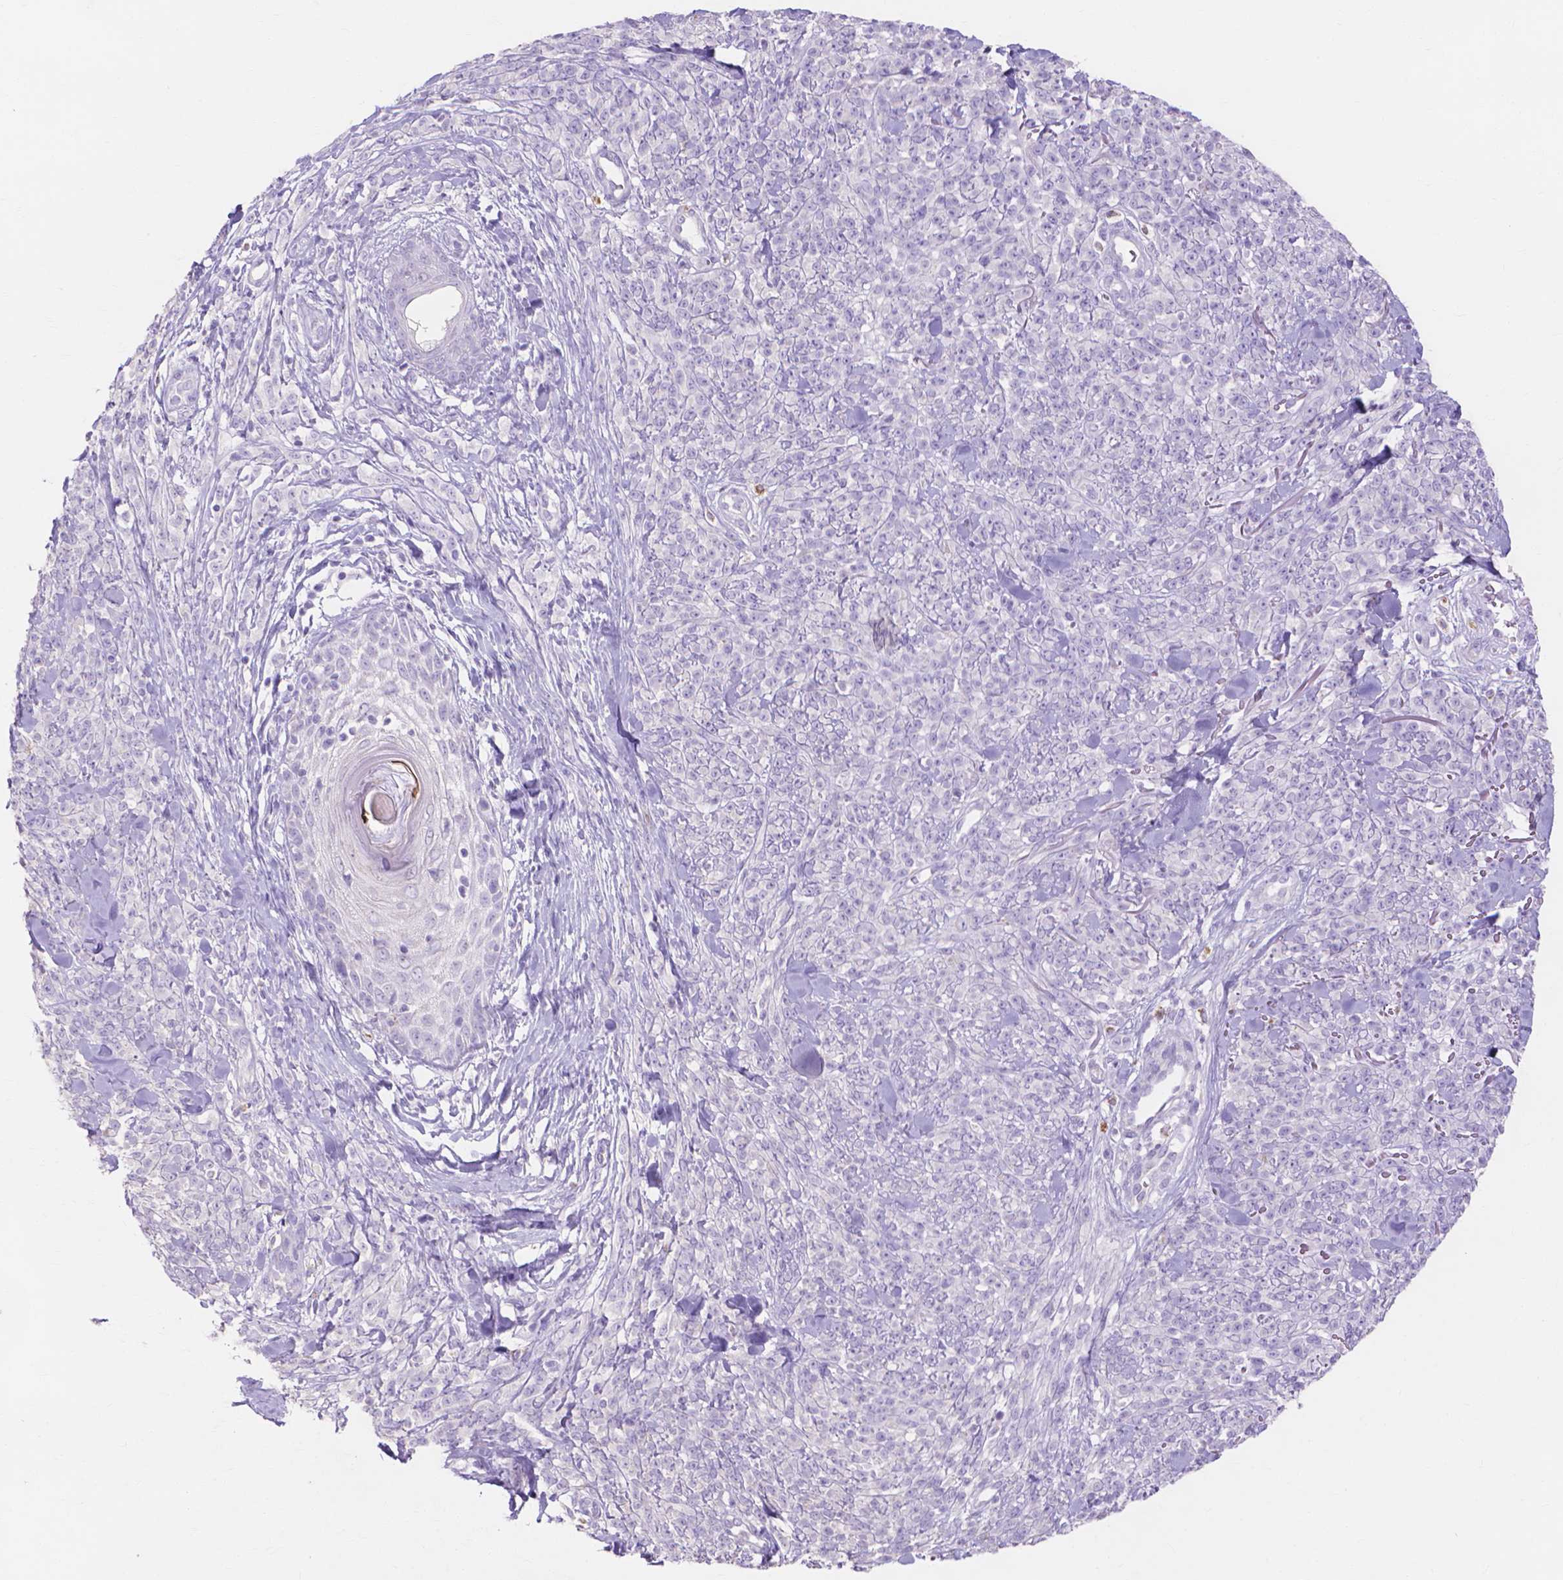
{"staining": {"intensity": "negative", "quantity": "none", "location": "none"}, "tissue": "melanoma", "cell_type": "Tumor cells", "image_type": "cancer", "snomed": [{"axis": "morphology", "description": "Malignant melanoma, NOS"}, {"axis": "topography", "description": "Skin"}, {"axis": "topography", "description": "Skin of trunk"}], "caption": "DAB immunohistochemical staining of human melanoma displays no significant expression in tumor cells.", "gene": "MMP11", "patient": {"sex": "male", "age": 74}}